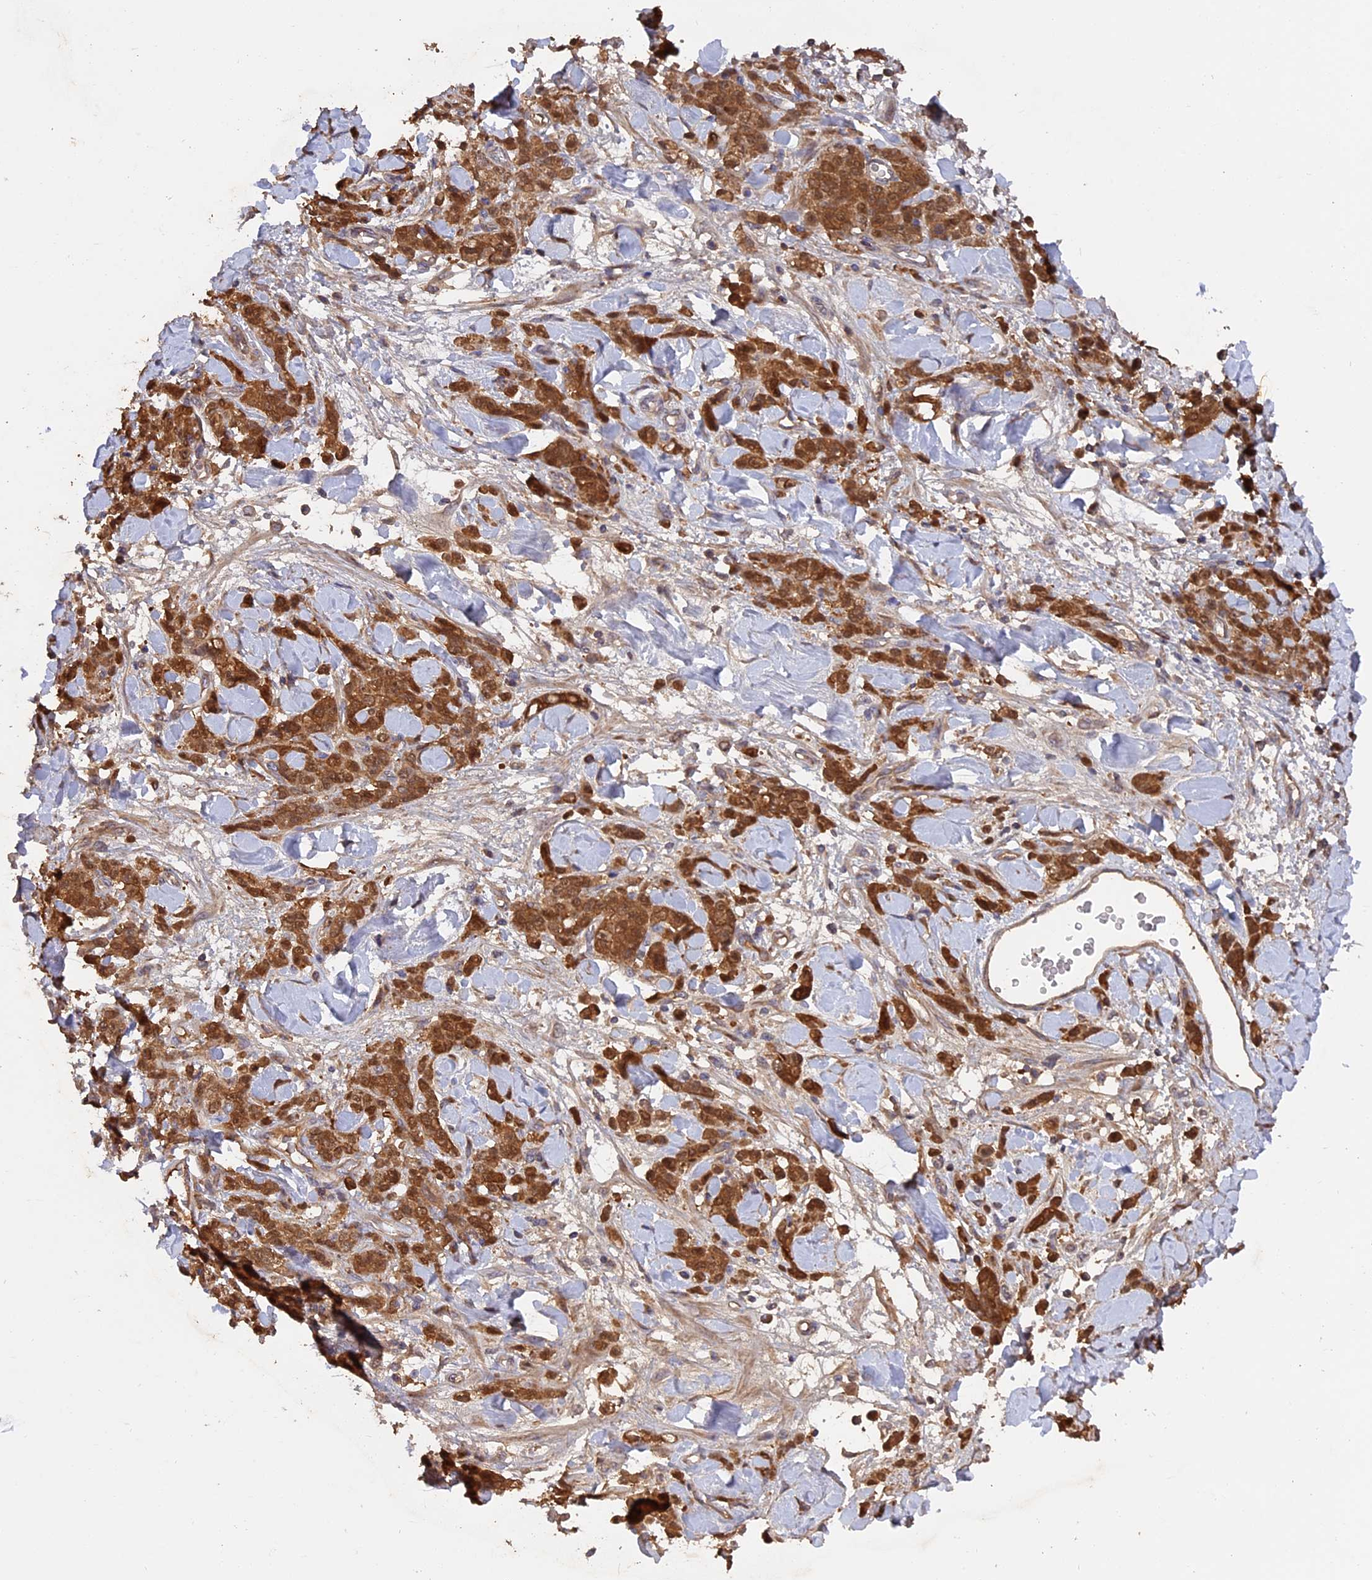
{"staining": {"intensity": "moderate", "quantity": ">75%", "location": "cytoplasmic/membranous,nuclear"}, "tissue": "stomach cancer", "cell_type": "Tumor cells", "image_type": "cancer", "snomed": [{"axis": "morphology", "description": "Normal tissue, NOS"}, {"axis": "morphology", "description": "Adenocarcinoma, NOS"}, {"axis": "topography", "description": "Stomach"}], "caption": "An immunohistochemistry image of tumor tissue is shown. Protein staining in brown labels moderate cytoplasmic/membranous and nuclear positivity in stomach cancer (adenocarcinoma) within tumor cells. Using DAB (brown) and hematoxylin (blue) stains, captured at high magnification using brightfield microscopy.", "gene": "RASAL1", "patient": {"sex": "male", "age": 82}}